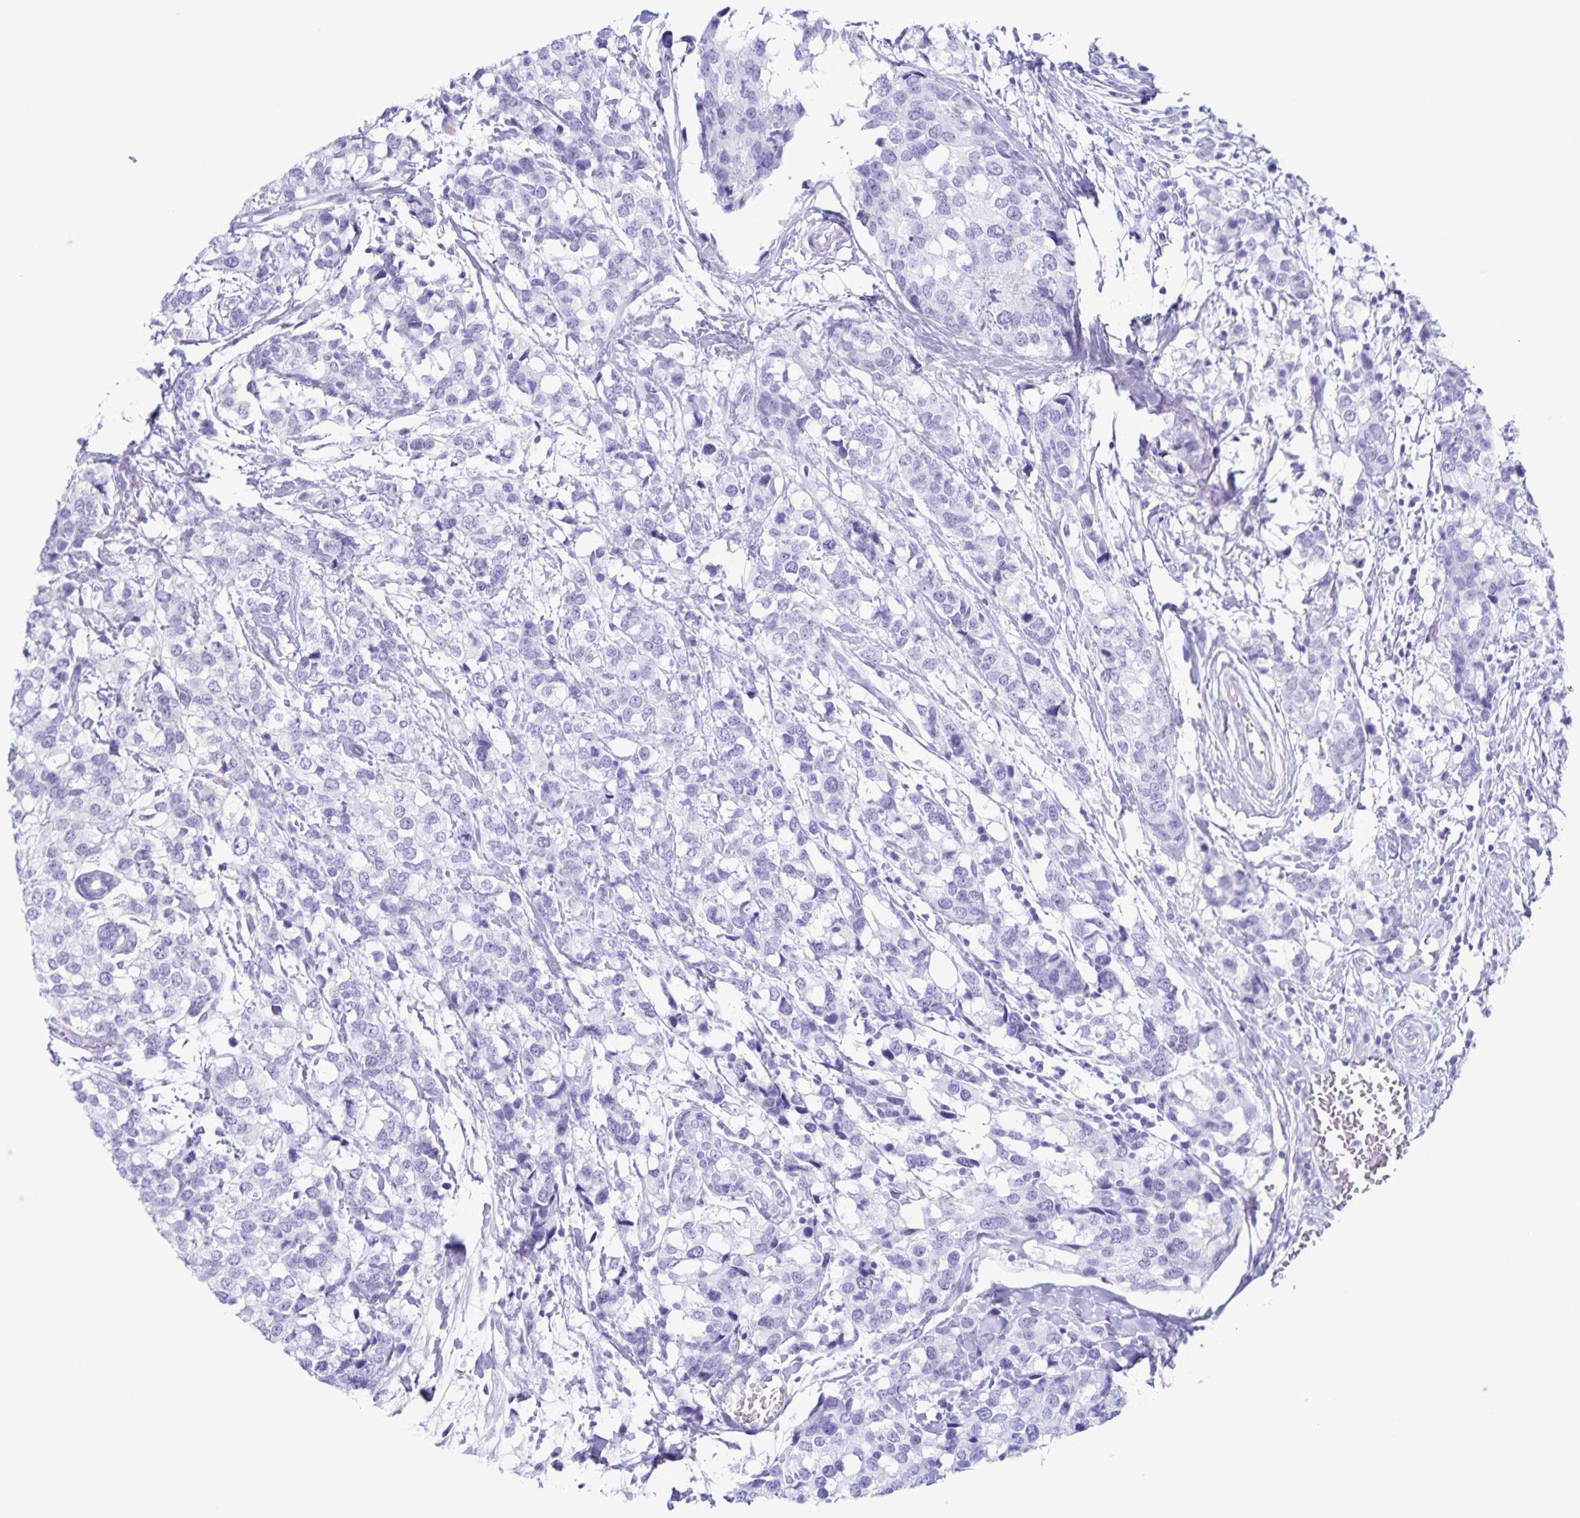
{"staining": {"intensity": "negative", "quantity": "none", "location": "none"}, "tissue": "breast cancer", "cell_type": "Tumor cells", "image_type": "cancer", "snomed": [{"axis": "morphology", "description": "Lobular carcinoma"}, {"axis": "topography", "description": "Breast"}], "caption": "Breast cancer (lobular carcinoma) was stained to show a protein in brown. There is no significant staining in tumor cells.", "gene": "C12orf56", "patient": {"sex": "female", "age": 59}}